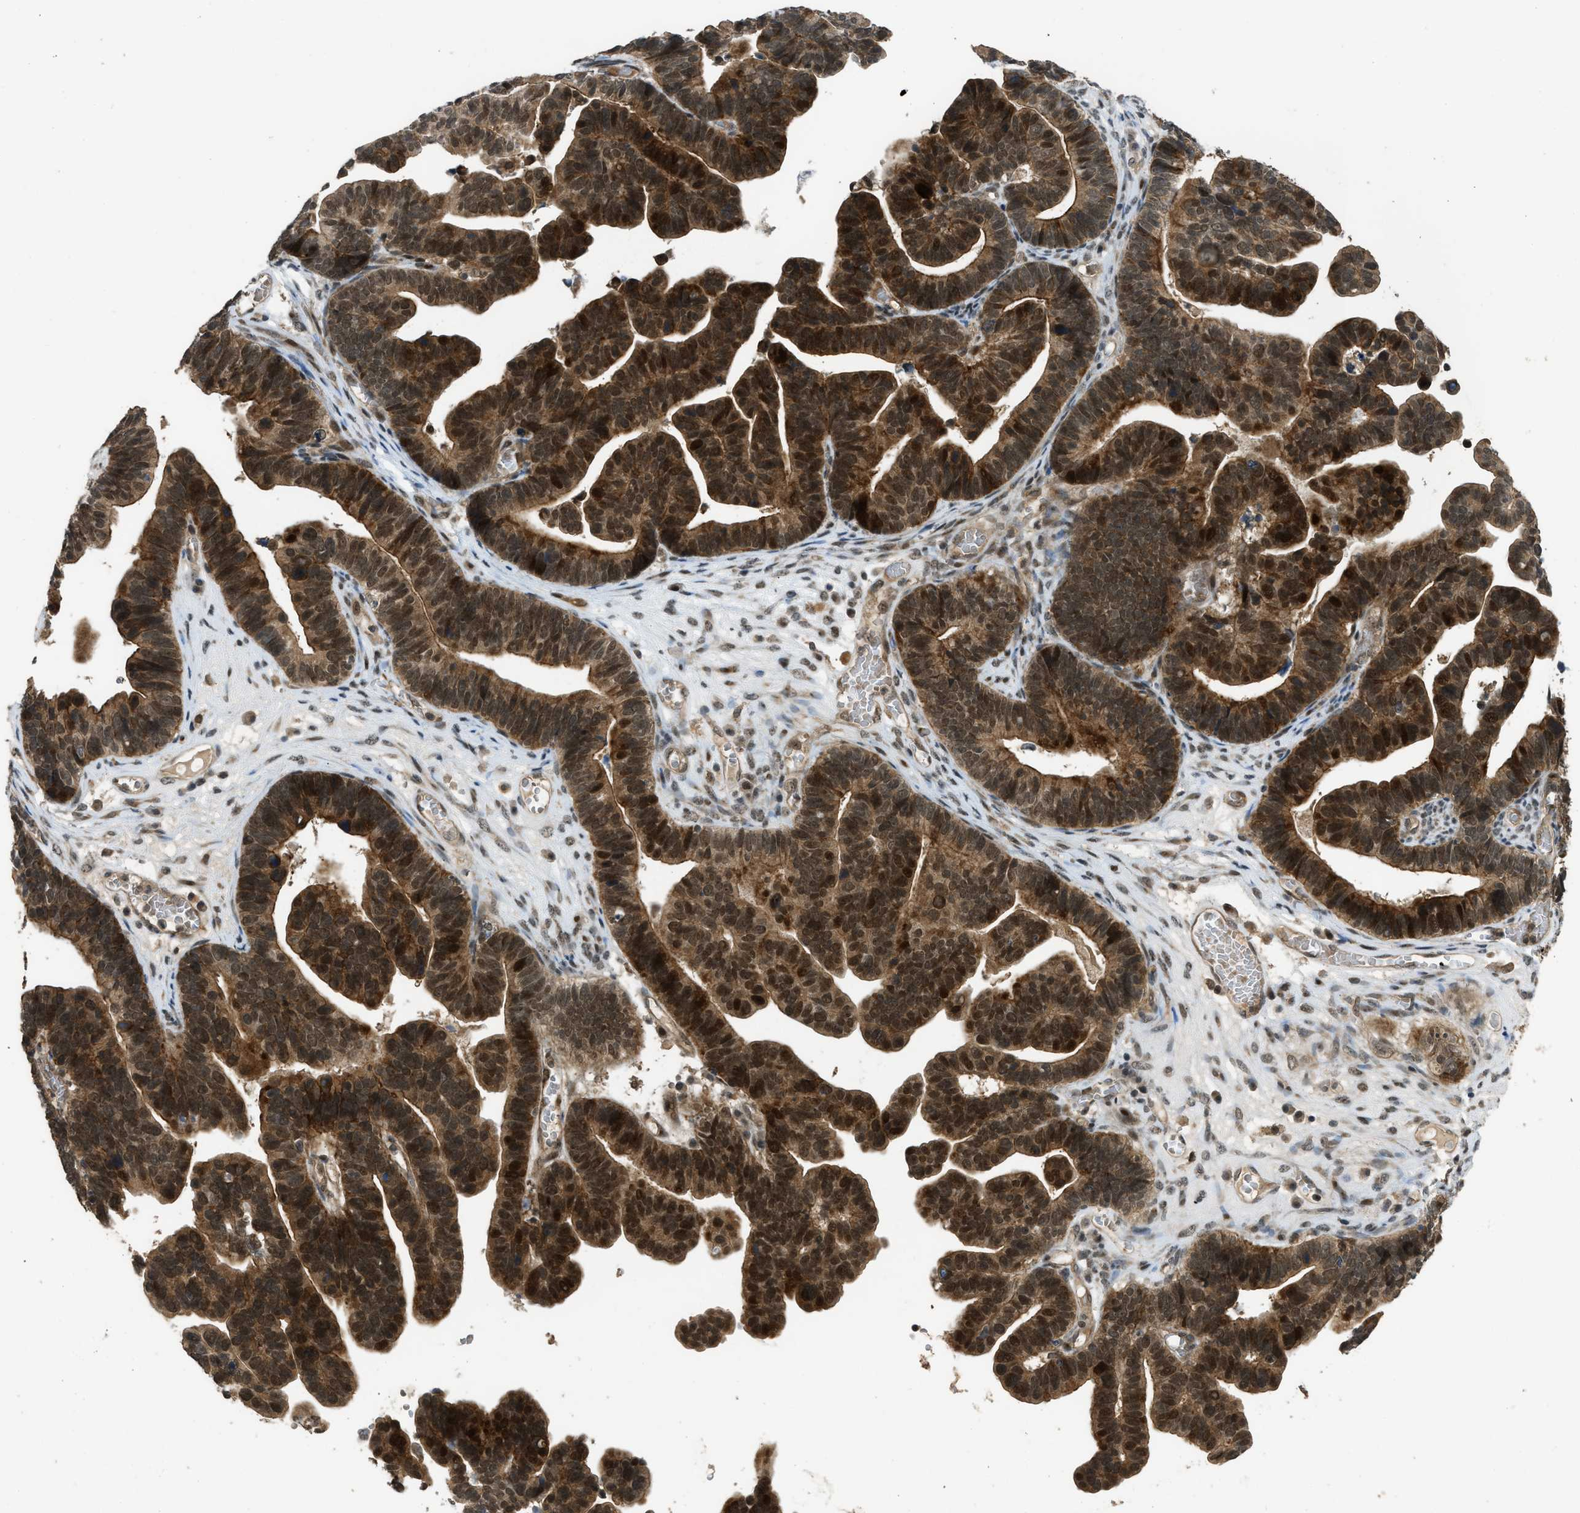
{"staining": {"intensity": "strong", "quantity": ">75%", "location": "cytoplasmic/membranous,nuclear"}, "tissue": "ovarian cancer", "cell_type": "Tumor cells", "image_type": "cancer", "snomed": [{"axis": "morphology", "description": "Cystadenocarcinoma, serous, NOS"}, {"axis": "topography", "description": "Ovary"}], "caption": "Immunohistochemistry (DAB) staining of serous cystadenocarcinoma (ovarian) demonstrates strong cytoplasmic/membranous and nuclear protein staining in about >75% of tumor cells.", "gene": "GET1", "patient": {"sex": "female", "age": 56}}